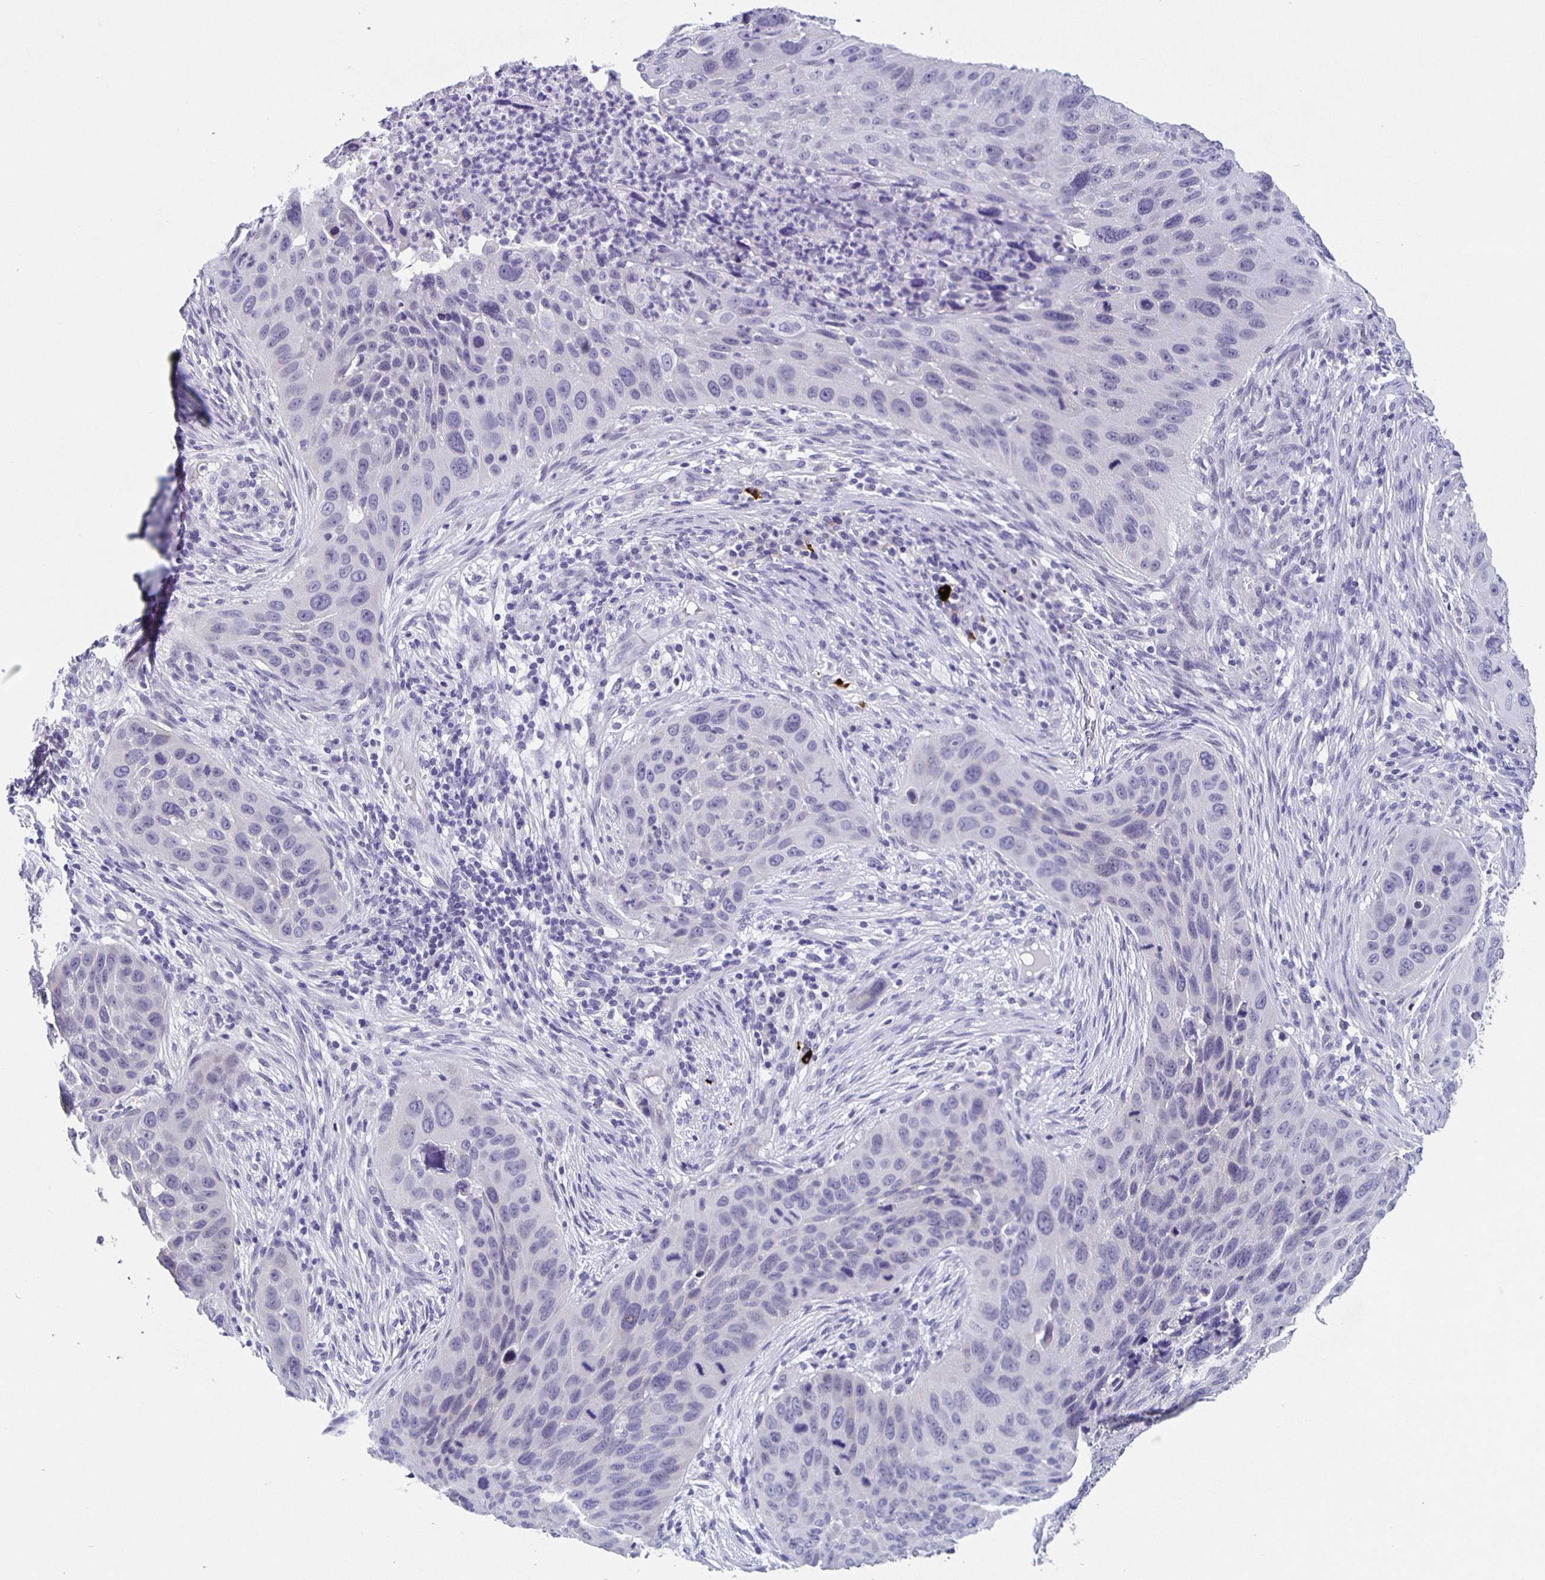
{"staining": {"intensity": "negative", "quantity": "none", "location": "none"}, "tissue": "lung cancer", "cell_type": "Tumor cells", "image_type": "cancer", "snomed": [{"axis": "morphology", "description": "Squamous cell carcinoma, NOS"}, {"axis": "topography", "description": "Lung"}], "caption": "Lung cancer was stained to show a protein in brown. There is no significant staining in tumor cells. (DAB (3,3'-diaminobenzidine) immunohistochemistry visualized using brightfield microscopy, high magnification).", "gene": "CARNS1", "patient": {"sex": "male", "age": 63}}